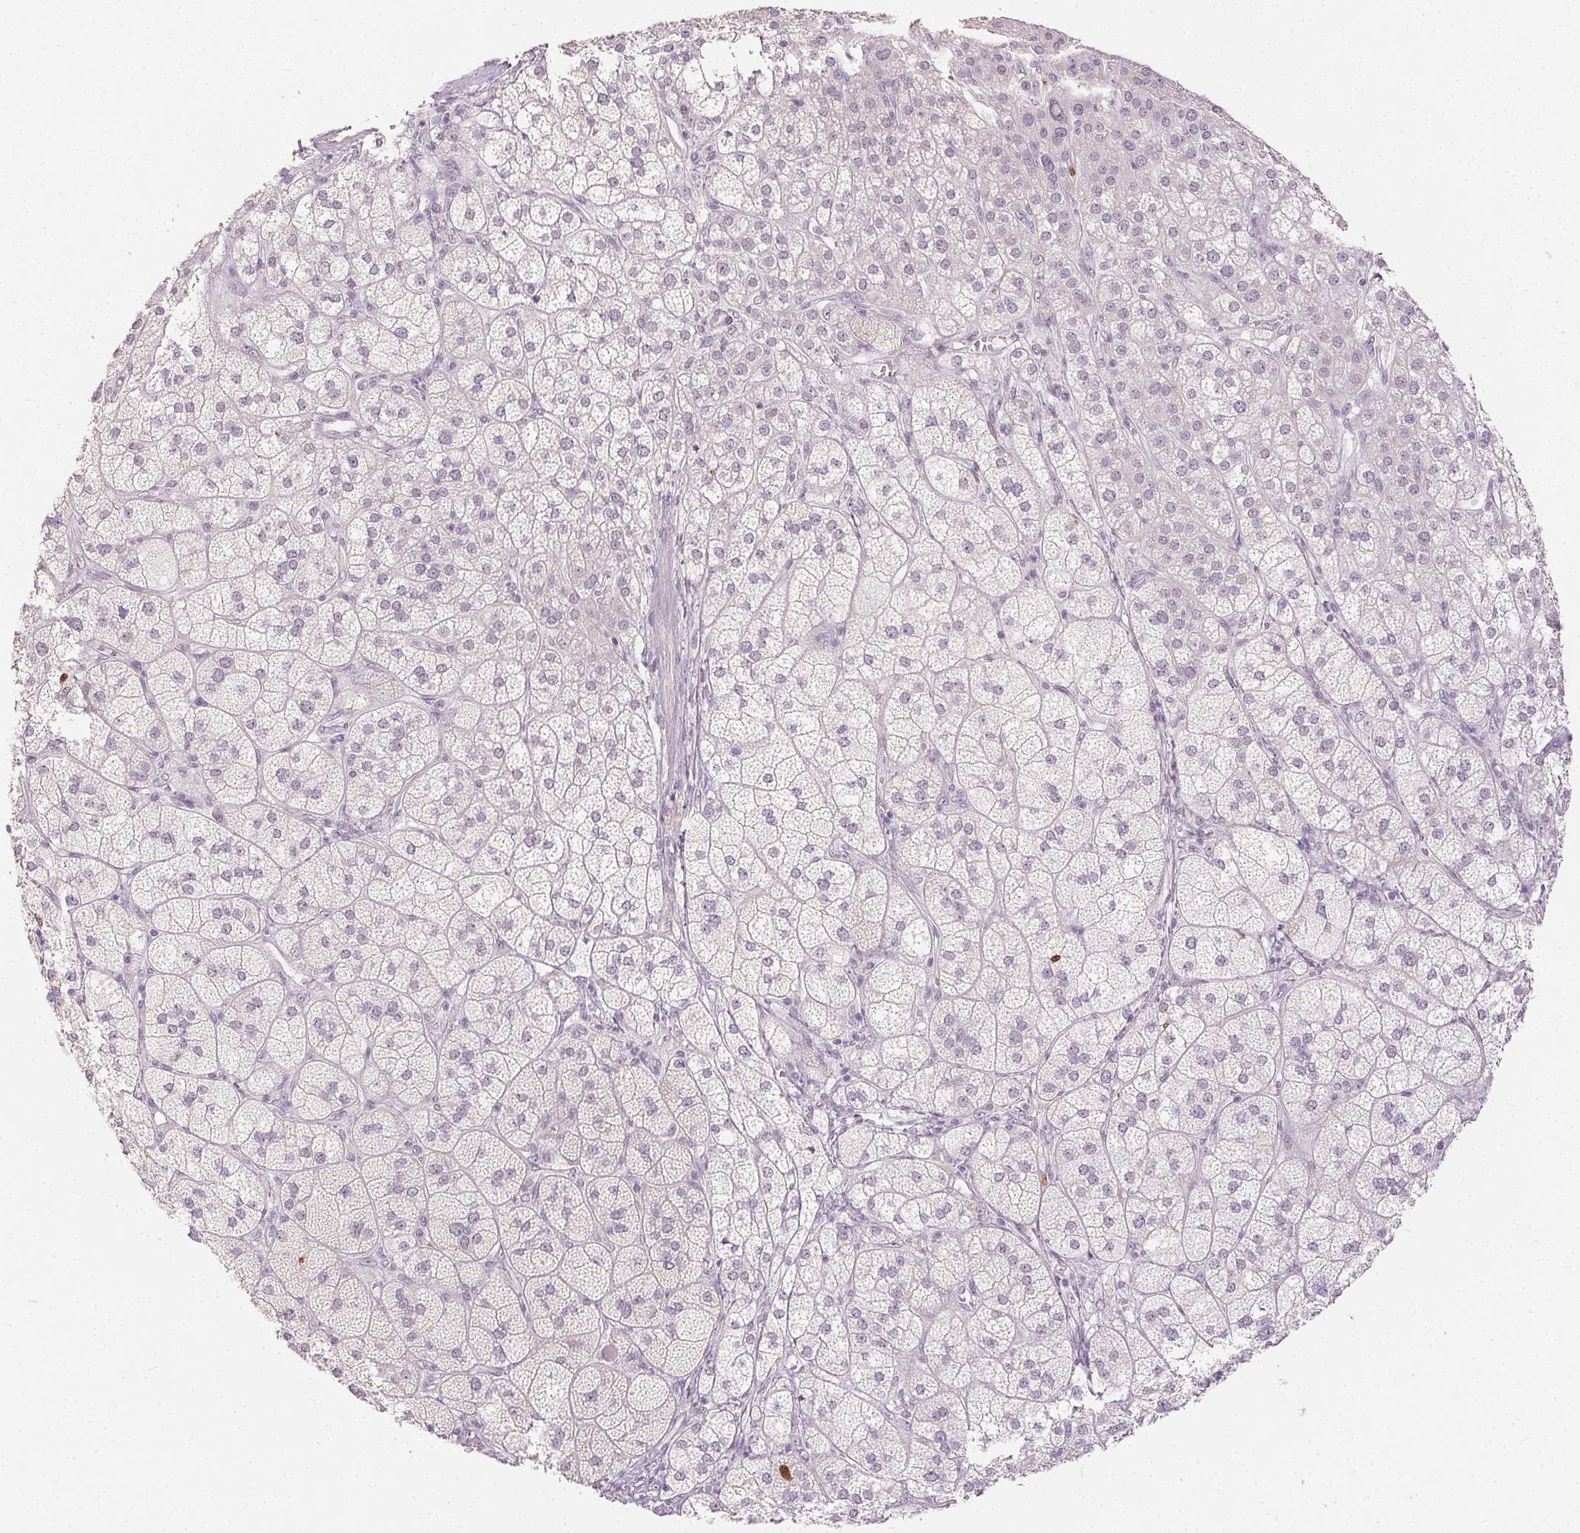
{"staining": {"intensity": "negative", "quantity": "none", "location": "none"}, "tissue": "adrenal gland", "cell_type": "Glandular cells", "image_type": "normal", "snomed": [{"axis": "morphology", "description": "Normal tissue, NOS"}, {"axis": "topography", "description": "Adrenal gland"}], "caption": "The photomicrograph shows no staining of glandular cells in normal adrenal gland. (DAB immunohistochemistry with hematoxylin counter stain).", "gene": "ANLN", "patient": {"sex": "female", "age": 60}}